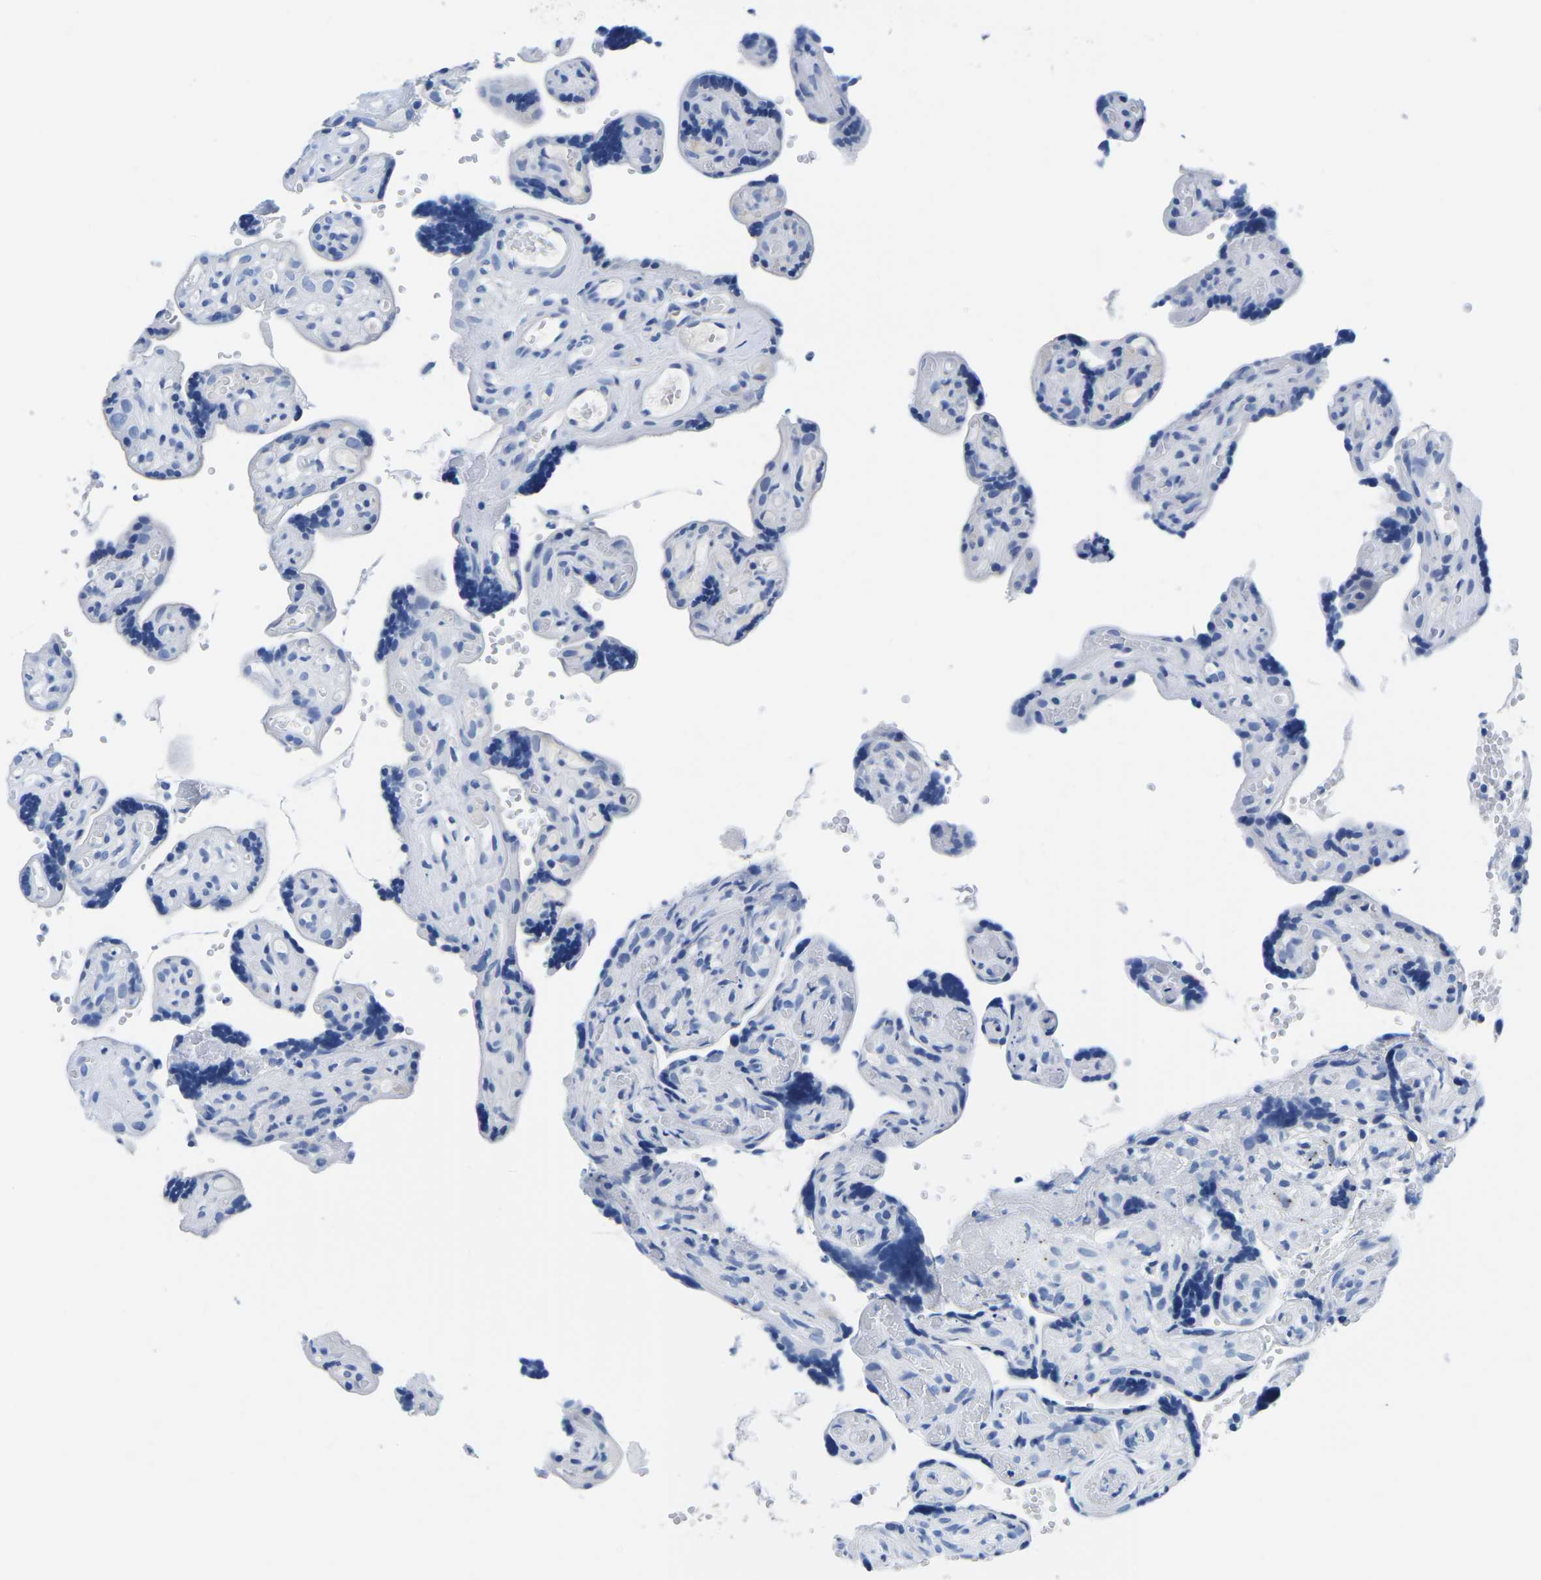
{"staining": {"intensity": "negative", "quantity": "none", "location": "none"}, "tissue": "placenta", "cell_type": "Decidual cells", "image_type": "normal", "snomed": [{"axis": "morphology", "description": "Normal tissue, NOS"}, {"axis": "topography", "description": "Placenta"}], "caption": "IHC of normal placenta shows no positivity in decidual cells.", "gene": "CYP1A2", "patient": {"sex": "female", "age": 30}}